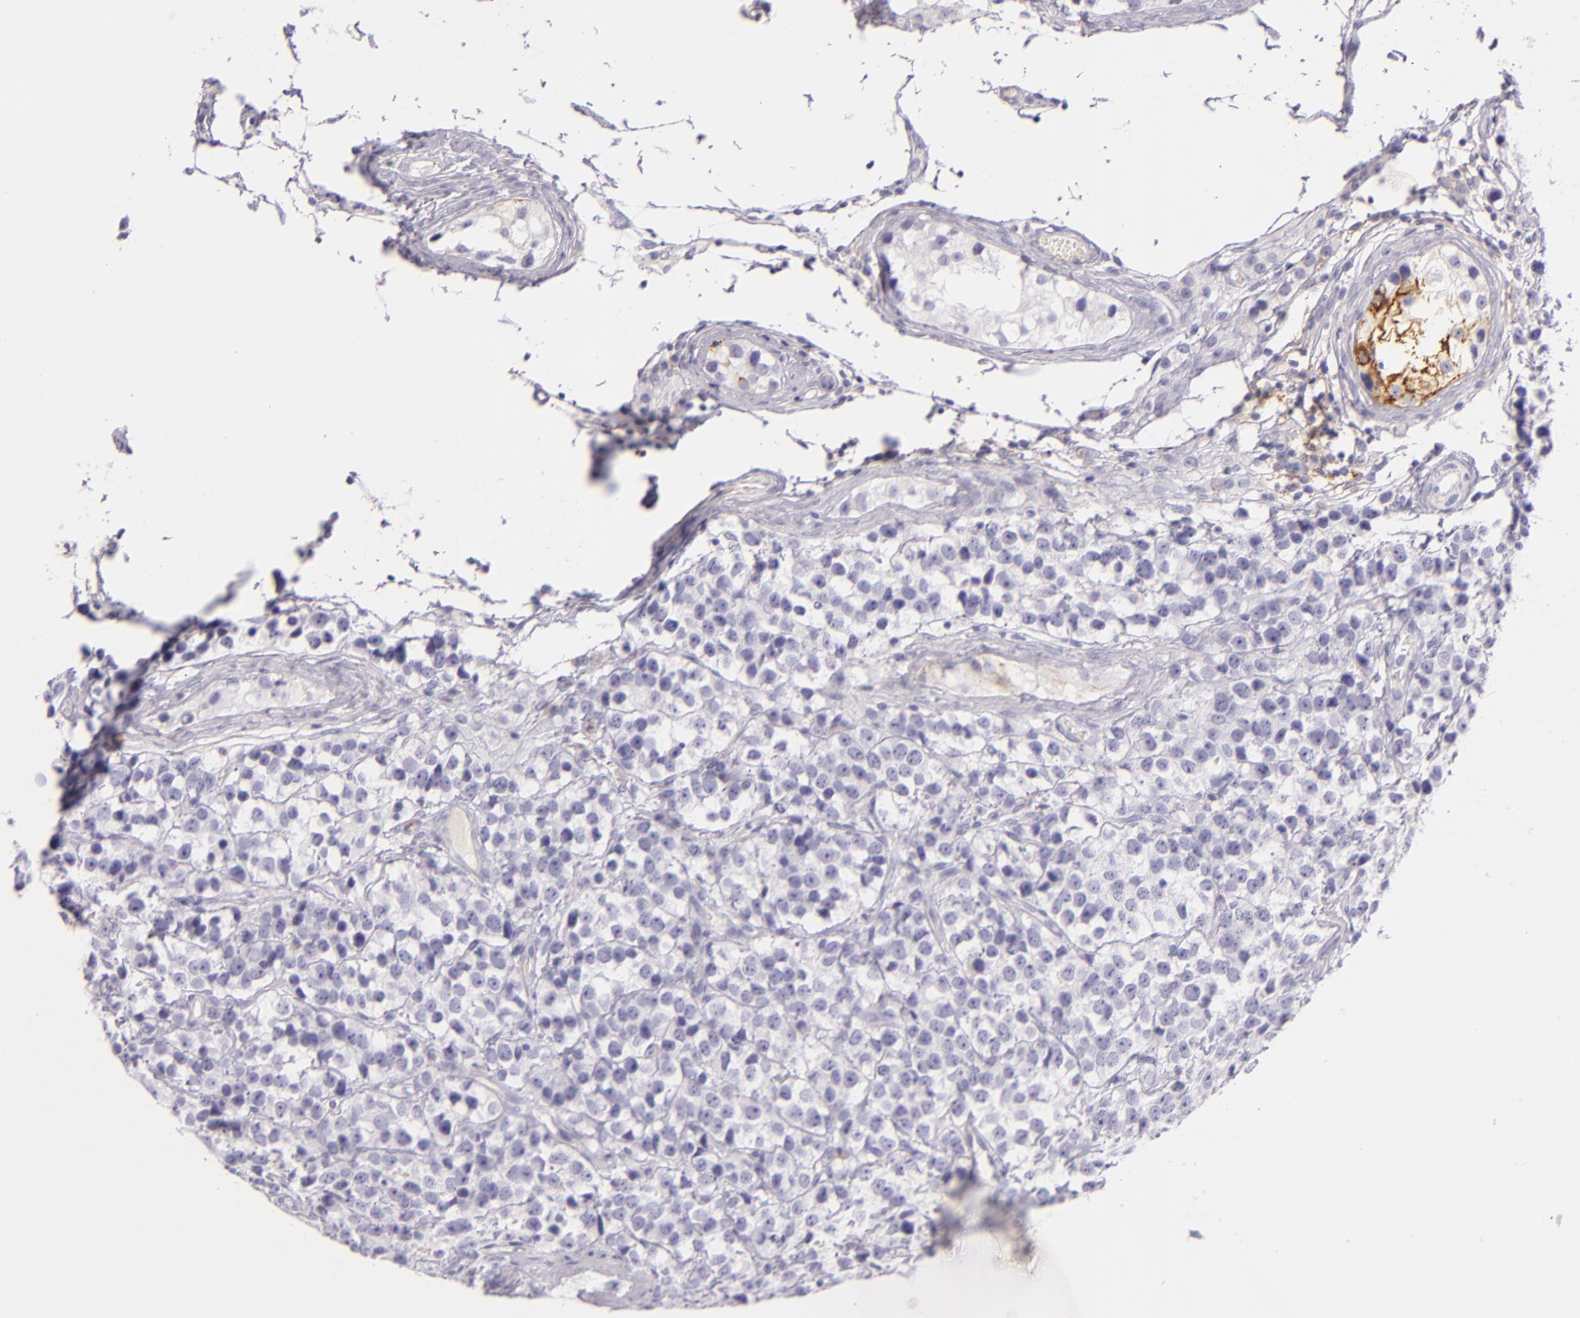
{"staining": {"intensity": "negative", "quantity": "none", "location": "none"}, "tissue": "testis cancer", "cell_type": "Tumor cells", "image_type": "cancer", "snomed": [{"axis": "morphology", "description": "Seminoma, NOS"}, {"axis": "topography", "description": "Testis"}], "caption": "High power microscopy photomicrograph of an immunohistochemistry (IHC) histopathology image of seminoma (testis), revealing no significant staining in tumor cells.", "gene": "ICAM1", "patient": {"sex": "male", "age": 25}}